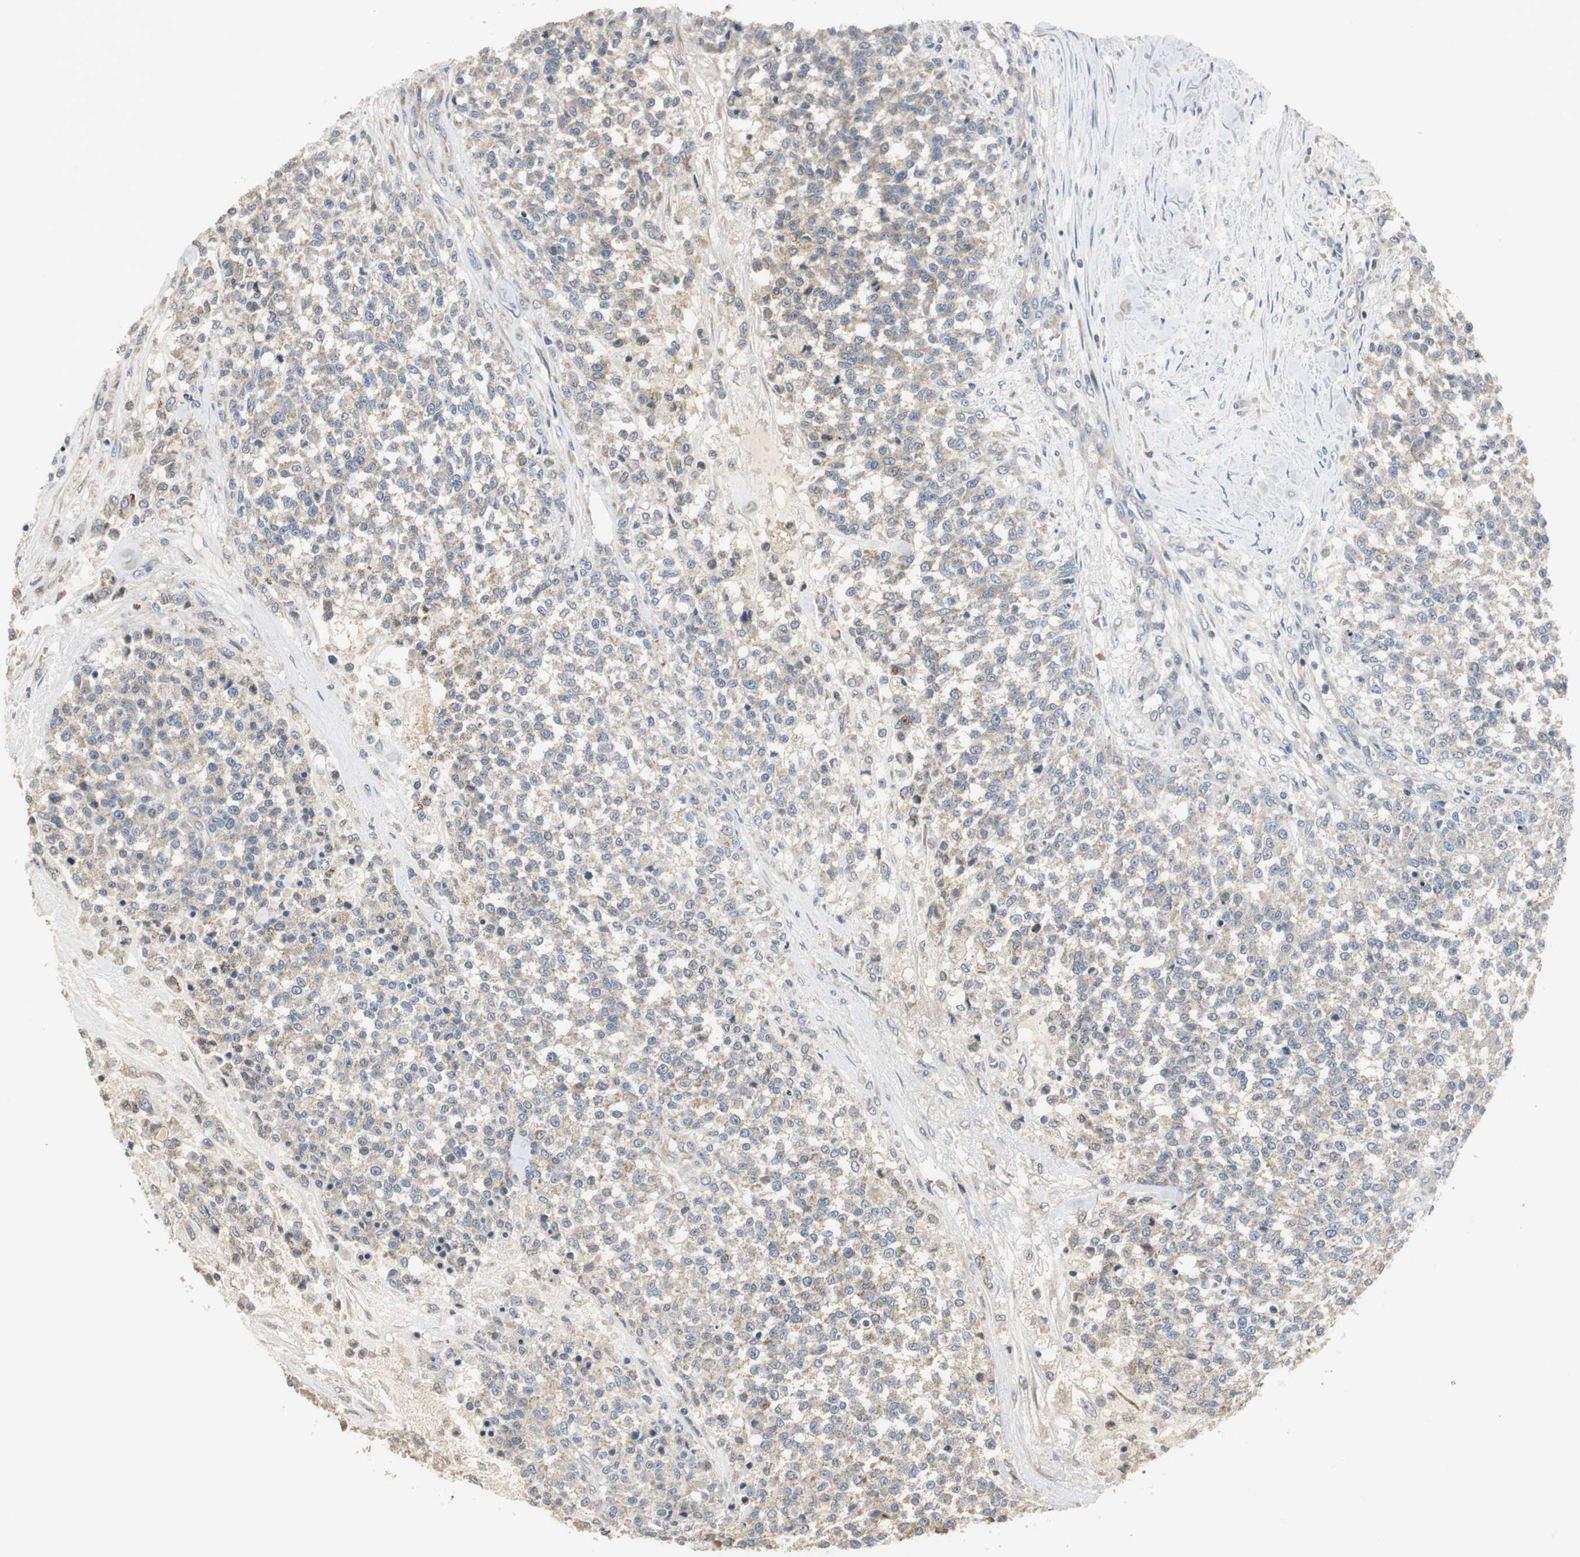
{"staining": {"intensity": "weak", "quantity": ">75%", "location": "cytoplasmic/membranous"}, "tissue": "testis cancer", "cell_type": "Tumor cells", "image_type": "cancer", "snomed": [{"axis": "morphology", "description": "Seminoma, NOS"}, {"axis": "topography", "description": "Testis"}], "caption": "Testis seminoma tissue shows weak cytoplasmic/membranous expression in about >75% of tumor cells, visualized by immunohistochemistry.", "gene": "MYT1", "patient": {"sex": "male", "age": 59}}